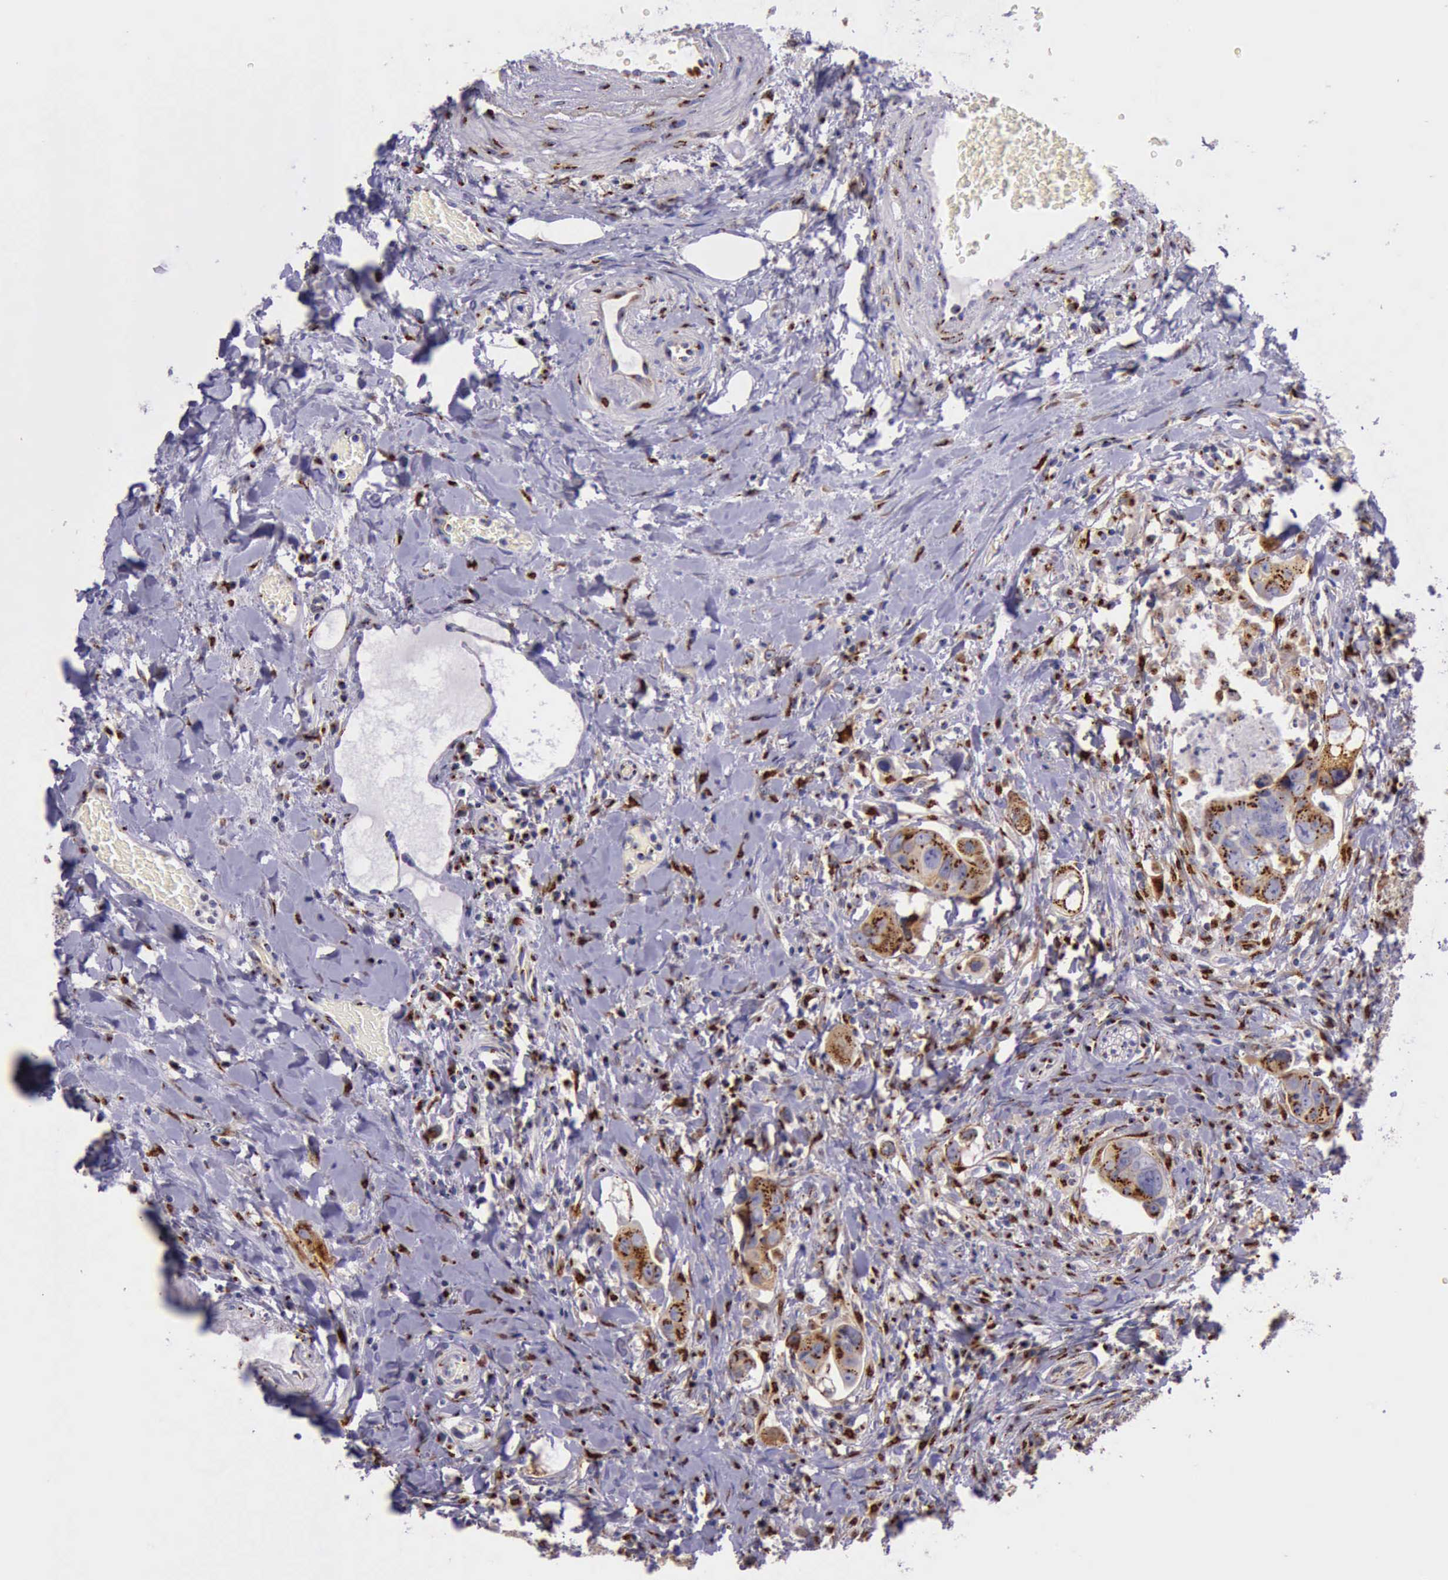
{"staining": {"intensity": "strong", "quantity": ">75%", "location": "cytoplasmic/membranous"}, "tissue": "colorectal cancer", "cell_type": "Tumor cells", "image_type": "cancer", "snomed": [{"axis": "morphology", "description": "Adenocarcinoma, NOS"}, {"axis": "topography", "description": "Rectum"}], "caption": "Protein staining of colorectal cancer (adenocarcinoma) tissue reveals strong cytoplasmic/membranous positivity in approximately >75% of tumor cells.", "gene": "GOLGA5", "patient": {"sex": "male", "age": 53}}